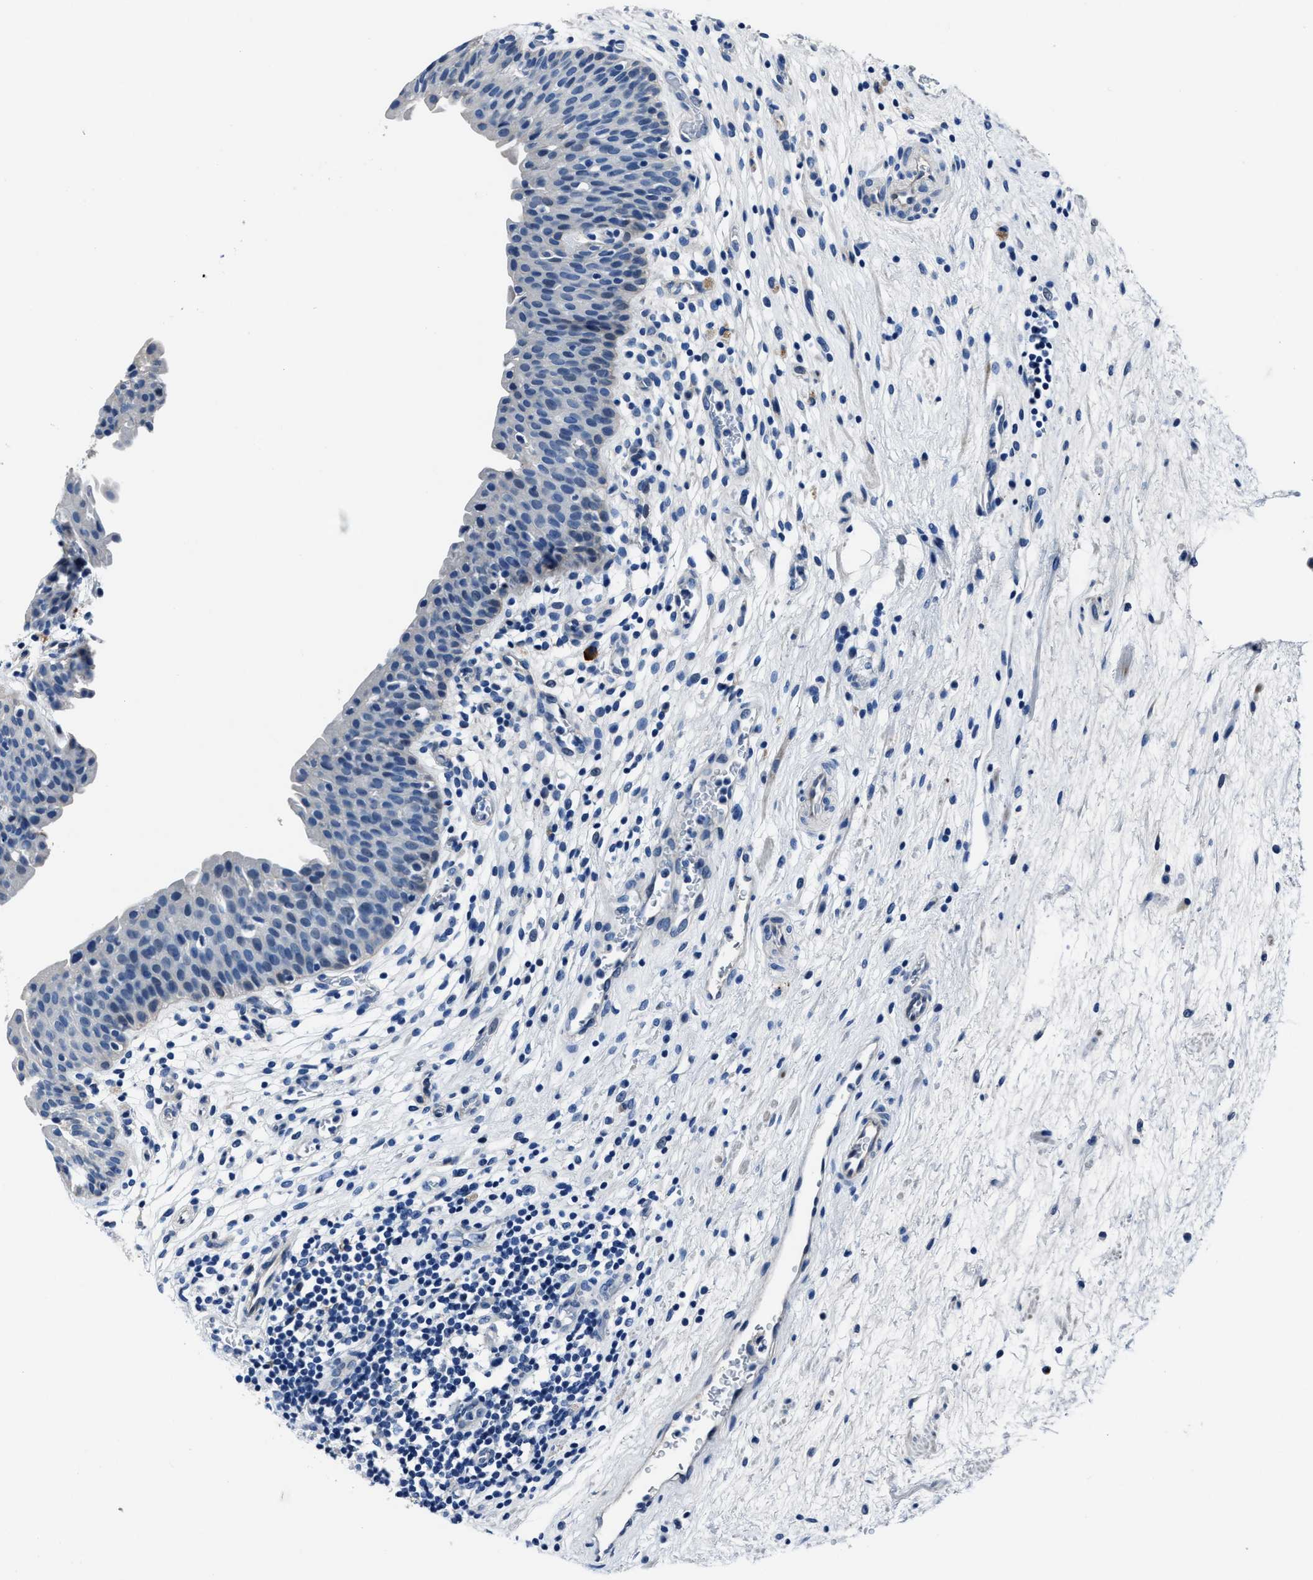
{"staining": {"intensity": "negative", "quantity": "none", "location": "none"}, "tissue": "urinary bladder", "cell_type": "Urothelial cells", "image_type": "normal", "snomed": [{"axis": "morphology", "description": "Normal tissue, NOS"}, {"axis": "topography", "description": "Urinary bladder"}], "caption": "A histopathology image of urinary bladder stained for a protein exhibits no brown staining in urothelial cells.", "gene": "NACAD", "patient": {"sex": "male", "age": 37}}